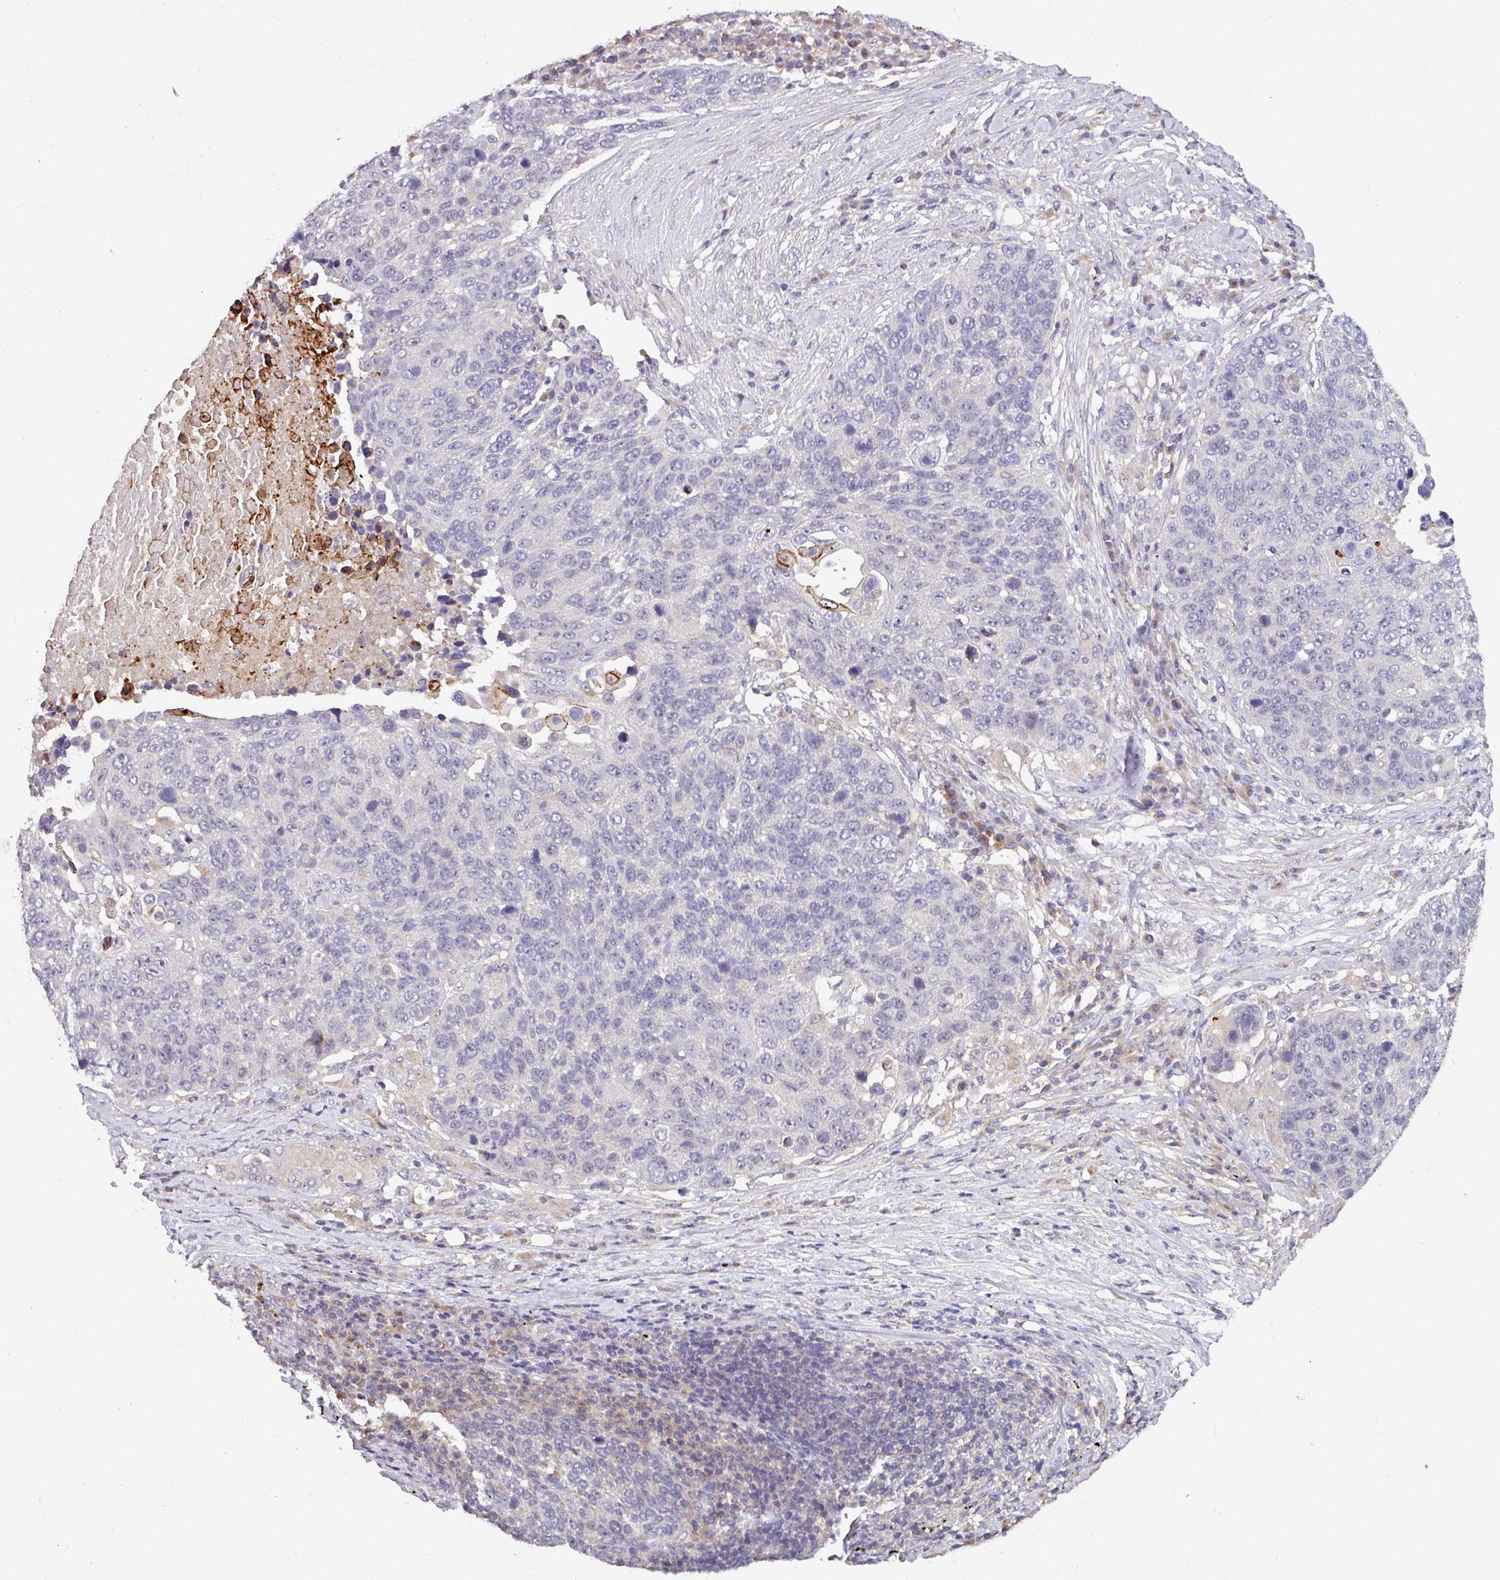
{"staining": {"intensity": "negative", "quantity": "none", "location": "none"}, "tissue": "lung cancer", "cell_type": "Tumor cells", "image_type": "cancer", "snomed": [{"axis": "morphology", "description": "Normal tissue, NOS"}, {"axis": "morphology", "description": "Squamous cell carcinoma, NOS"}, {"axis": "topography", "description": "Lymph node"}, {"axis": "topography", "description": "Lung"}], "caption": "There is no significant positivity in tumor cells of lung cancer.", "gene": "AEBP2", "patient": {"sex": "male", "age": 66}}